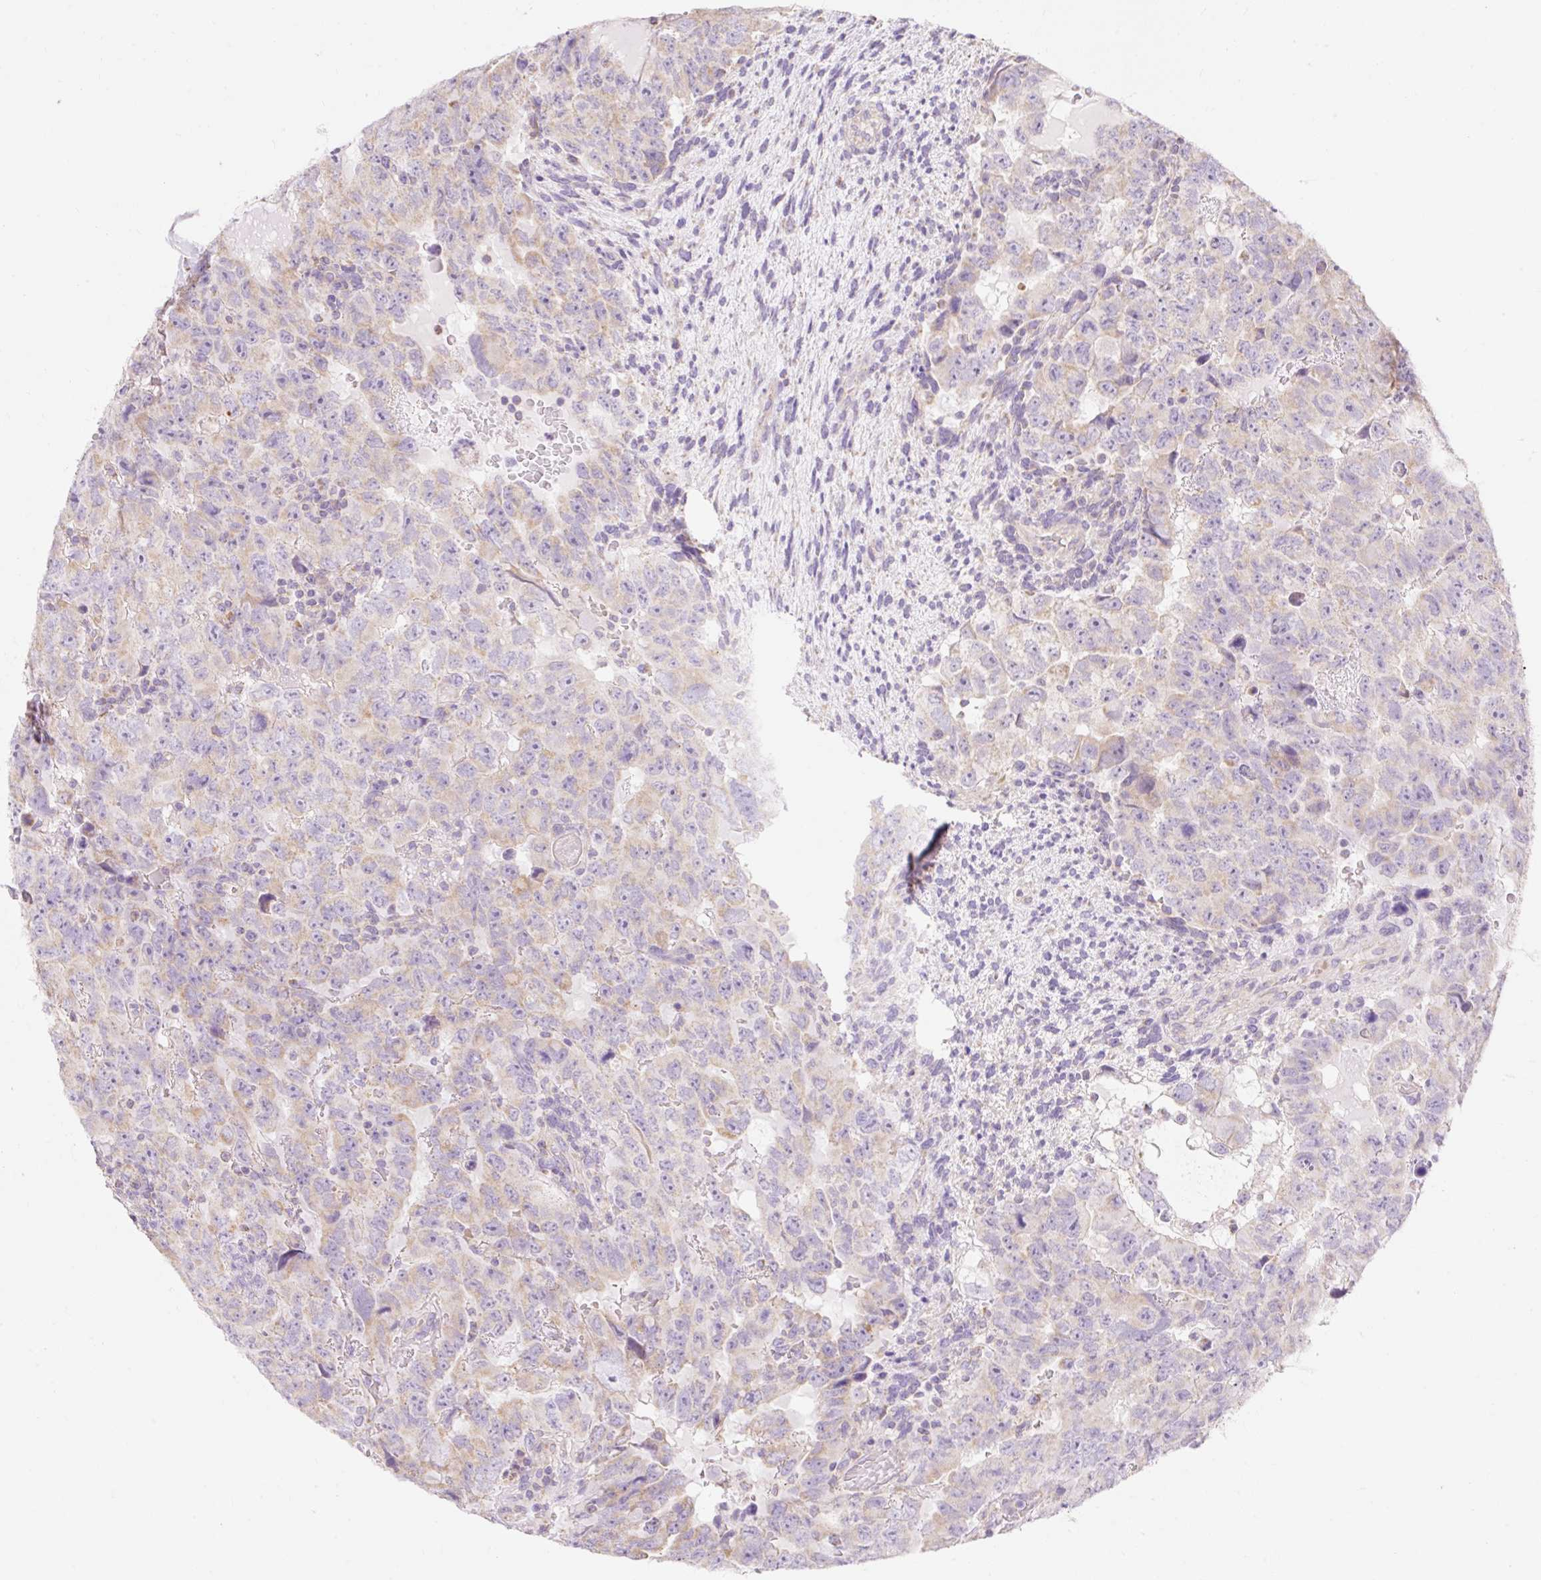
{"staining": {"intensity": "weak", "quantity": "25%-75%", "location": "cytoplasmic/membranous"}, "tissue": "testis cancer", "cell_type": "Tumor cells", "image_type": "cancer", "snomed": [{"axis": "morphology", "description": "Carcinoma, Embryonal, NOS"}, {"axis": "topography", "description": "Testis"}], "caption": "Protein expression analysis of testis cancer (embryonal carcinoma) shows weak cytoplasmic/membranous expression in approximately 25%-75% of tumor cells.", "gene": "DHX35", "patient": {"sex": "male", "age": 24}}